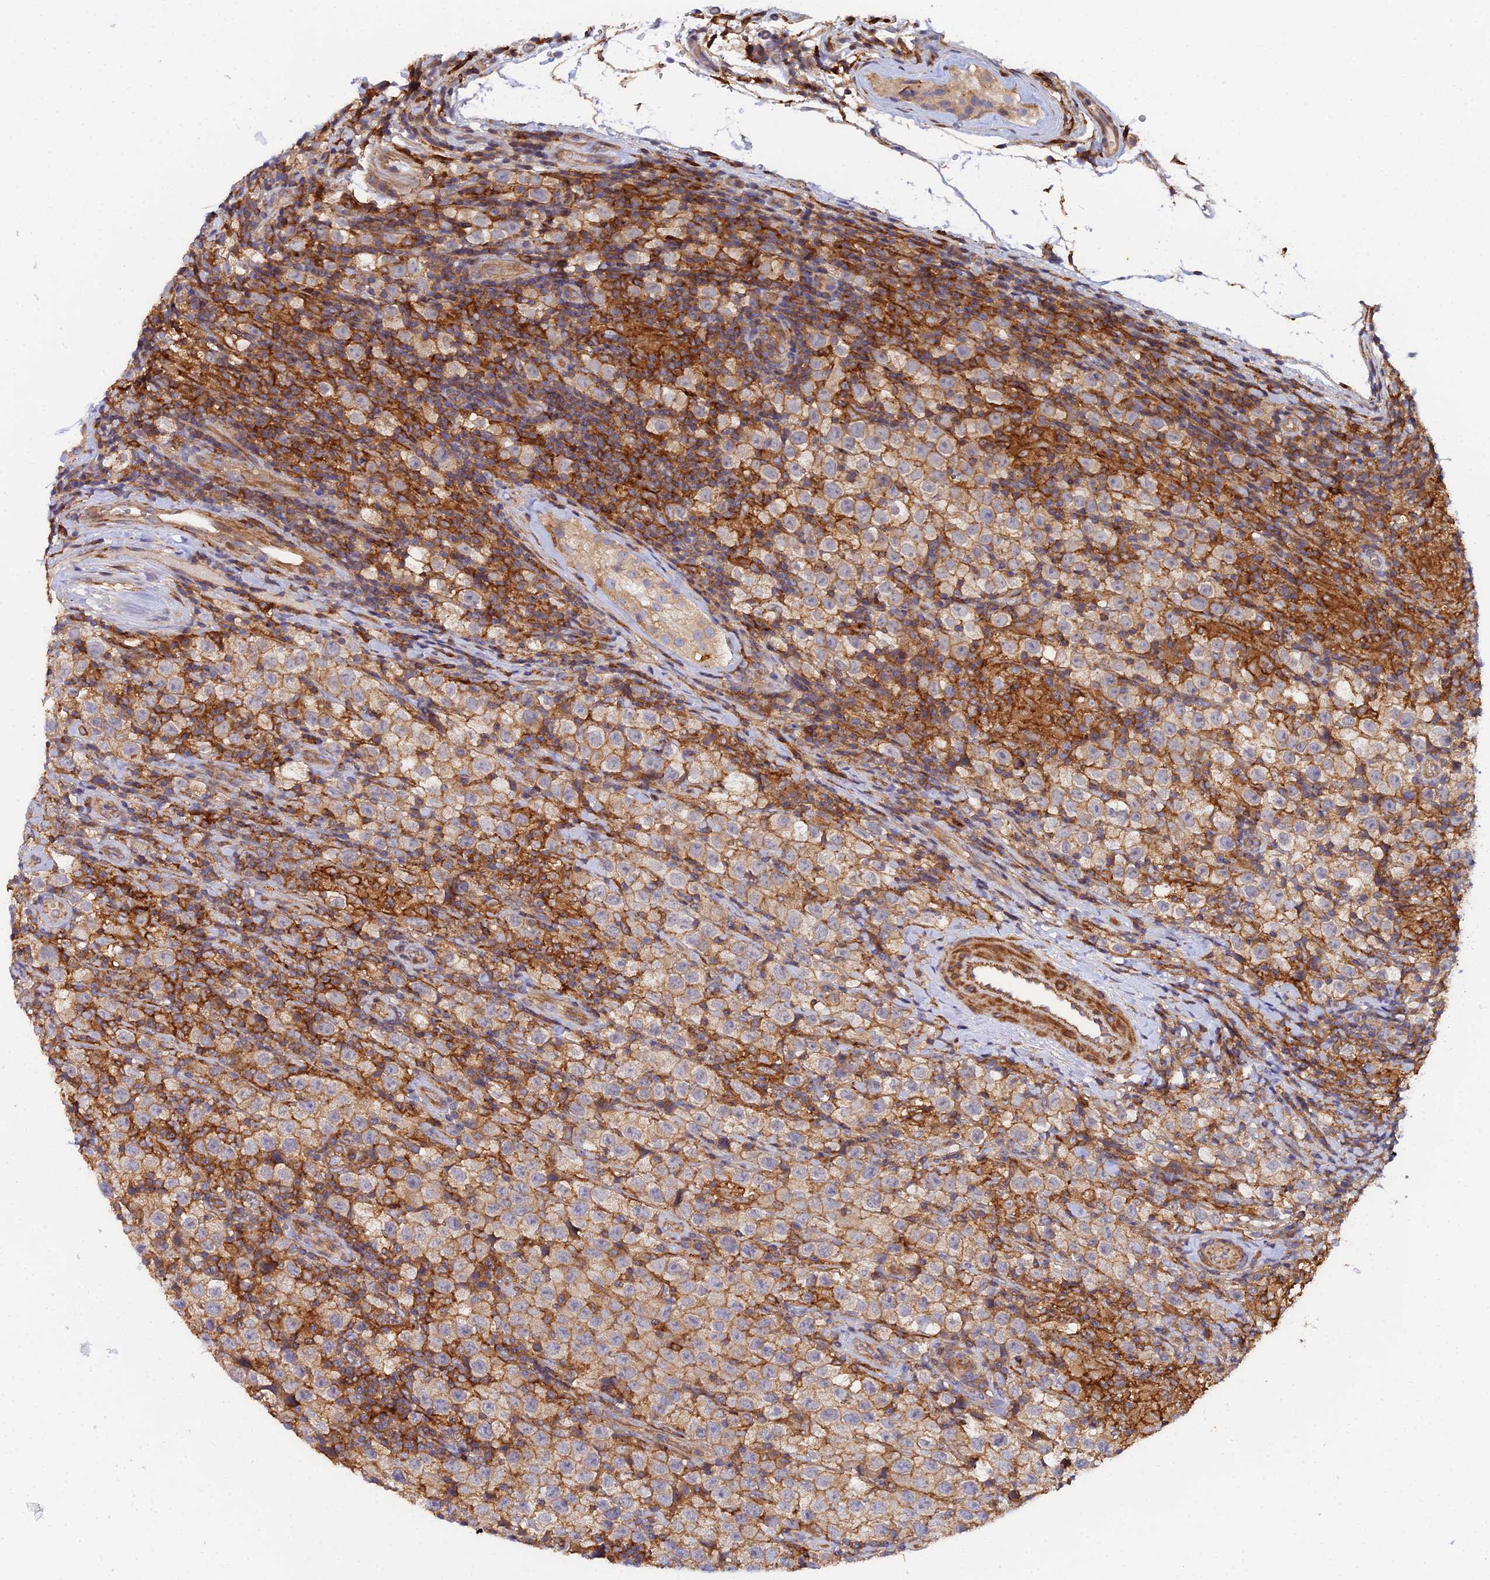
{"staining": {"intensity": "moderate", "quantity": ">75%", "location": "cytoplasmic/membranous"}, "tissue": "testis cancer", "cell_type": "Tumor cells", "image_type": "cancer", "snomed": [{"axis": "morphology", "description": "Seminoma, NOS"}, {"axis": "morphology", "description": "Carcinoma, Embryonal, NOS"}, {"axis": "topography", "description": "Testis"}], "caption": "High-power microscopy captured an IHC photomicrograph of testis cancer (embryonal carcinoma), revealing moderate cytoplasmic/membranous staining in about >75% of tumor cells.", "gene": "GNG5B", "patient": {"sex": "male", "age": 41}}